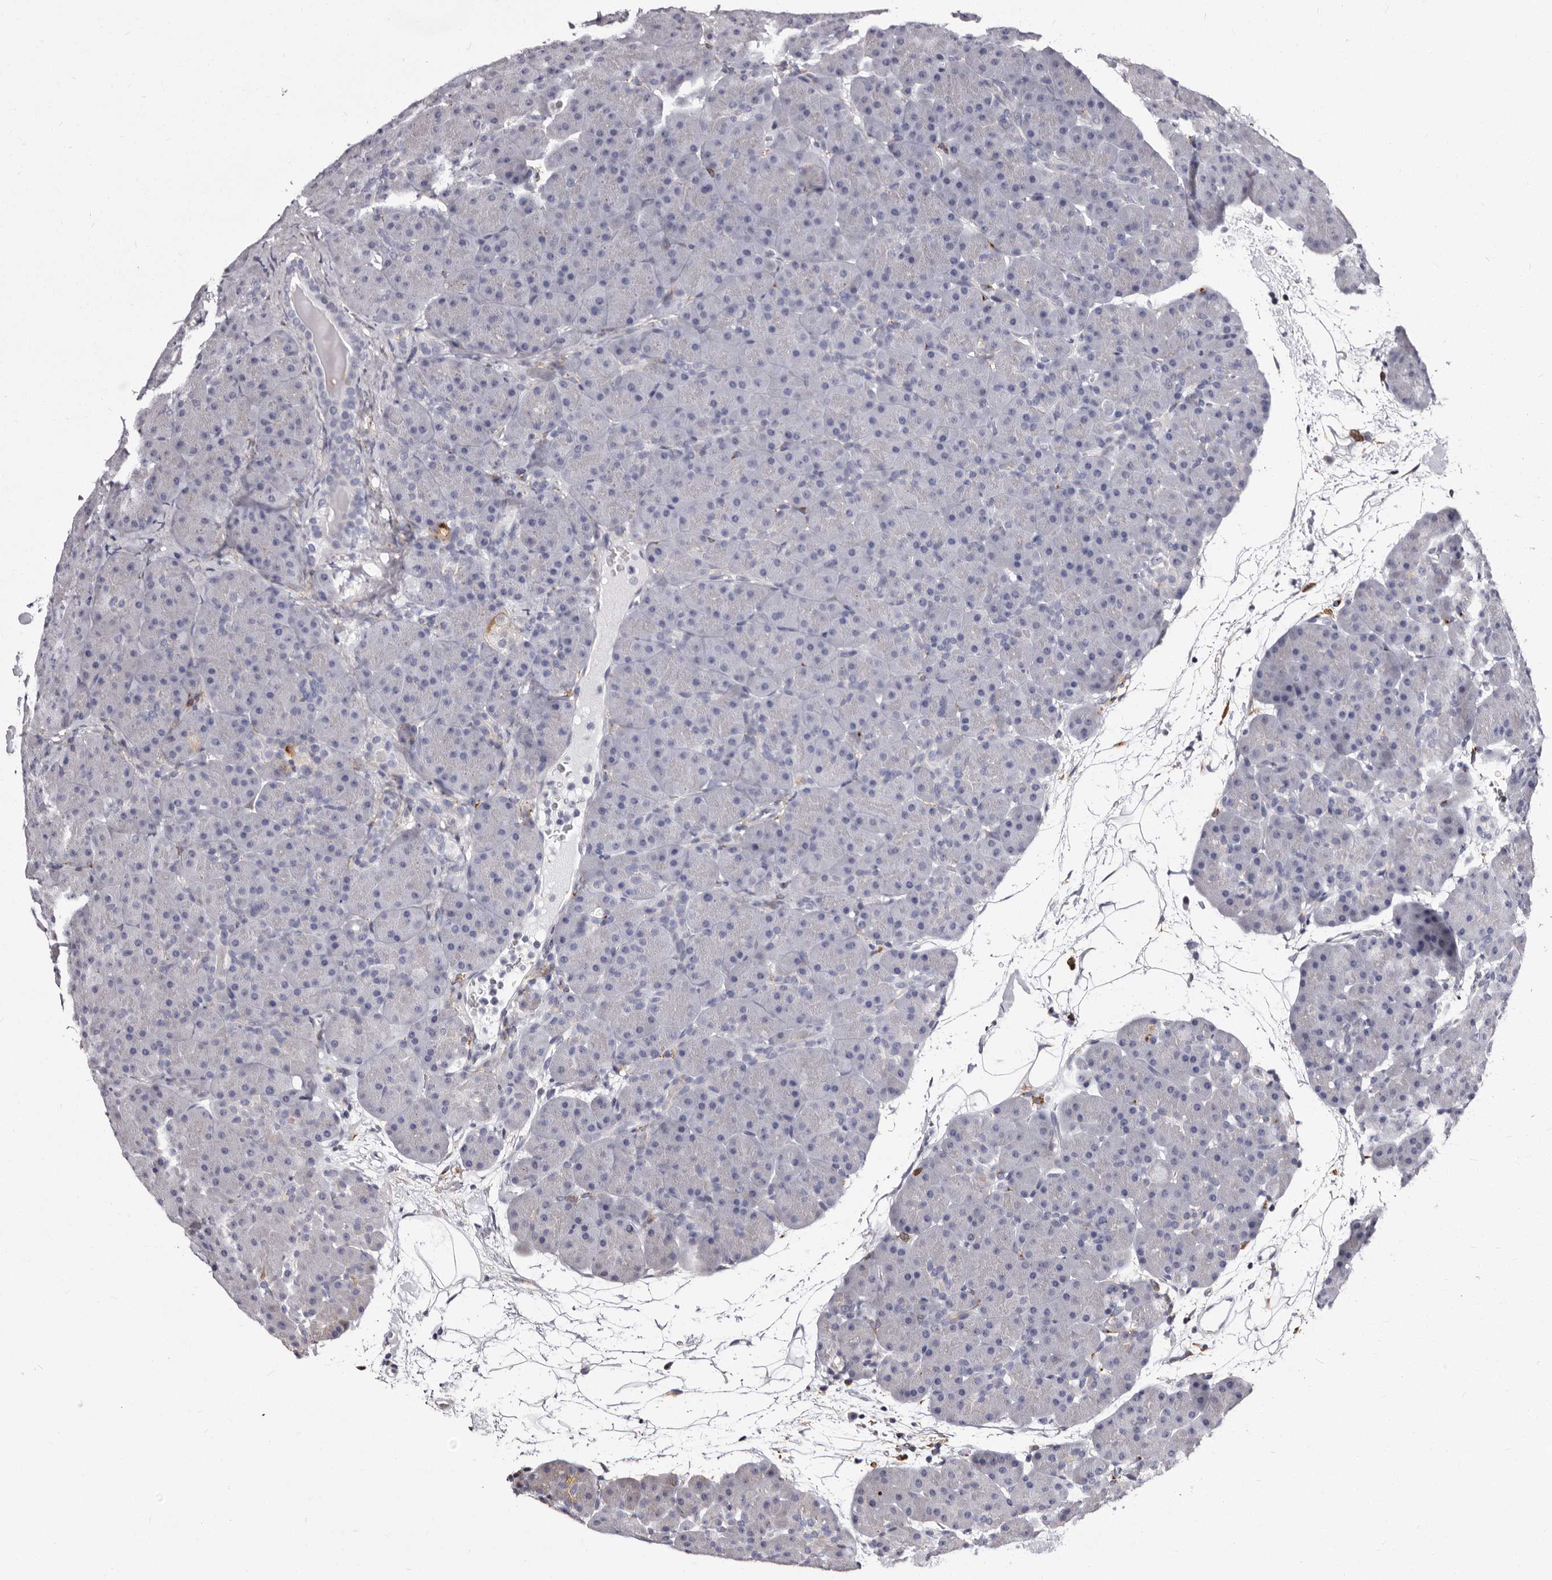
{"staining": {"intensity": "negative", "quantity": "none", "location": "none"}, "tissue": "pancreas", "cell_type": "Exocrine glandular cells", "image_type": "normal", "snomed": [{"axis": "morphology", "description": "Normal tissue, NOS"}, {"axis": "topography", "description": "Pancreas"}], "caption": "A high-resolution micrograph shows IHC staining of benign pancreas, which exhibits no significant staining in exocrine glandular cells. (DAB (3,3'-diaminobenzidine) immunohistochemistry (IHC) with hematoxylin counter stain).", "gene": "AUNIP", "patient": {"sex": "male", "age": 66}}